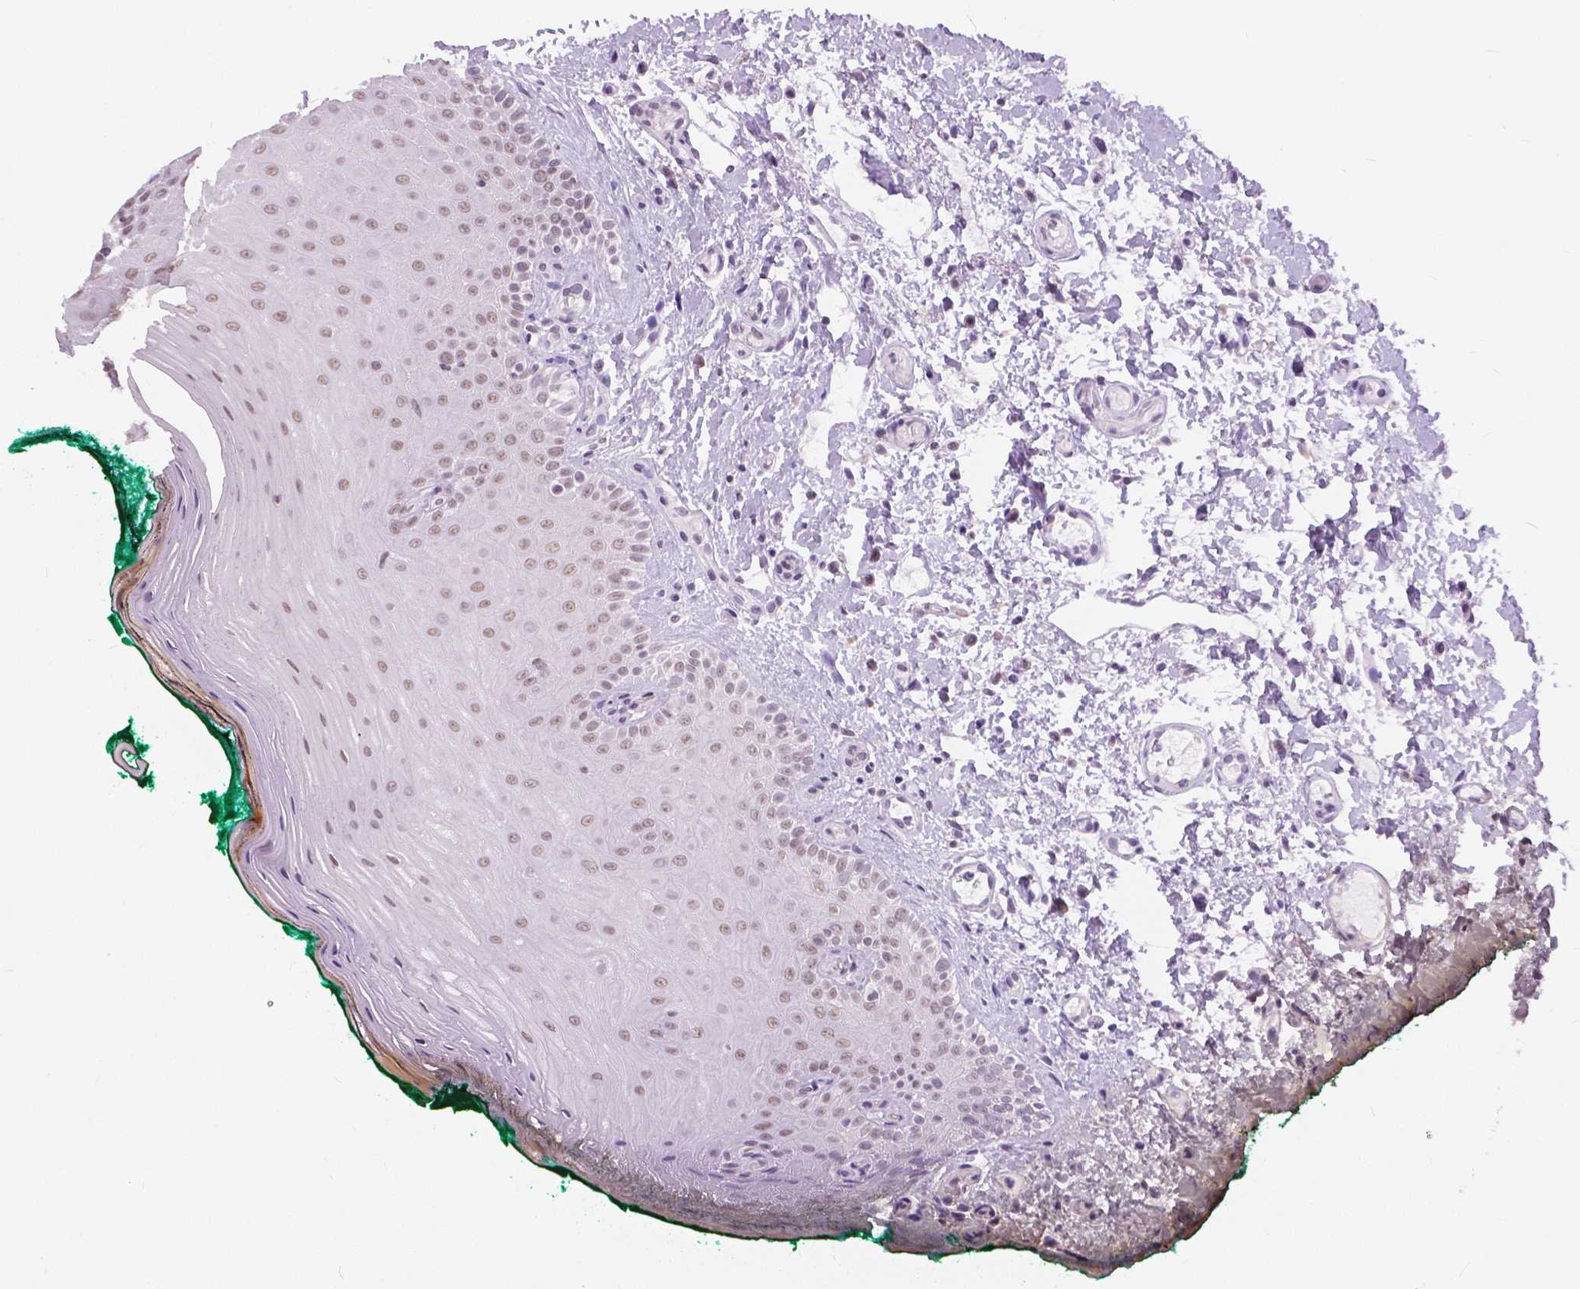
{"staining": {"intensity": "weak", "quantity": "25%-75%", "location": "nuclear"}, "tissue": "oral mucosa", "cell_type": "Squamous epithelial cells", "image_type": "normal", "snomed": [{"axis": "morphology", "description": "Normal tissue, NOS"}, {"axis": "topography", "description": "Oral tissue"}], "caption": "Immunohistochemistry staining of normal oral mucosa, which shows low levels of weak nuclear expression in approximately 25%-75% of squamous epithelial cells indicating weak nuclear protein staining. The staining was performed using DAB (brown) for protein detection and nuclei were counterstained in hematoxylin (blue).", "gene": "MYOM1", "patient": {"sex": "female", "age": 83}}